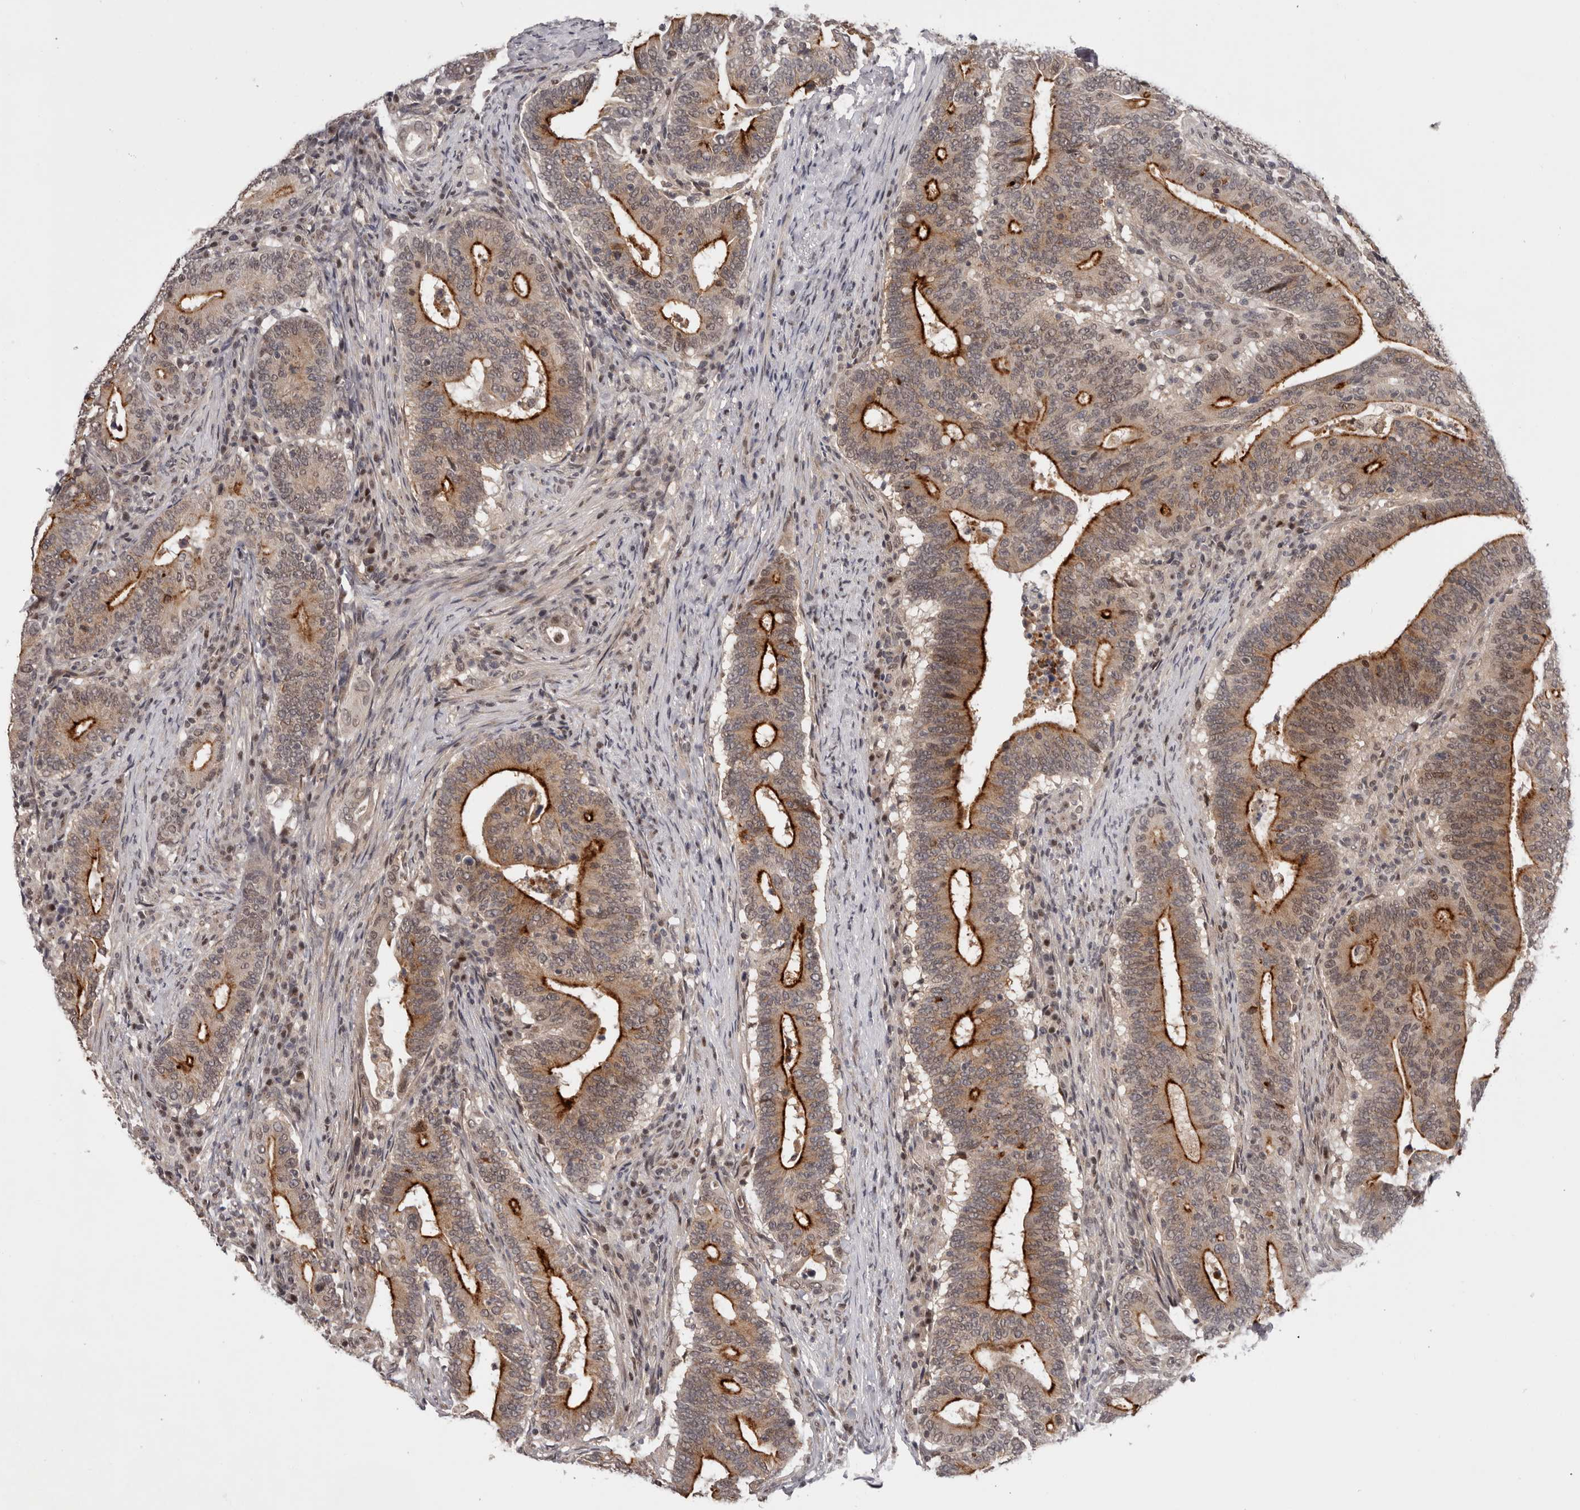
{"staining": {"intensity": "strong", "quantity": "25%-75%", "location": "cytoplasmic/membranous"}, "tissue": "colorectal cancer", "cell_type": "Tumor cells", "image_type": "cancer", "snomed": [{"axis": "morphology", "description": "Adenocarcinoma, NOS"}, {"axis": "topography", "description": "Colon"}], "caption": "Immunohistochemical staining of adenocarcinoma (colorectal) exhibits high levels of strong cytoplasmic/membranous protein positivity in approximately 25%-75% of tumor cells. (brown staining indicates protein expression, while blue staining denotes nuclei).", "gene": "TBX5", "patient": {"sex": "female", "age": 66}}